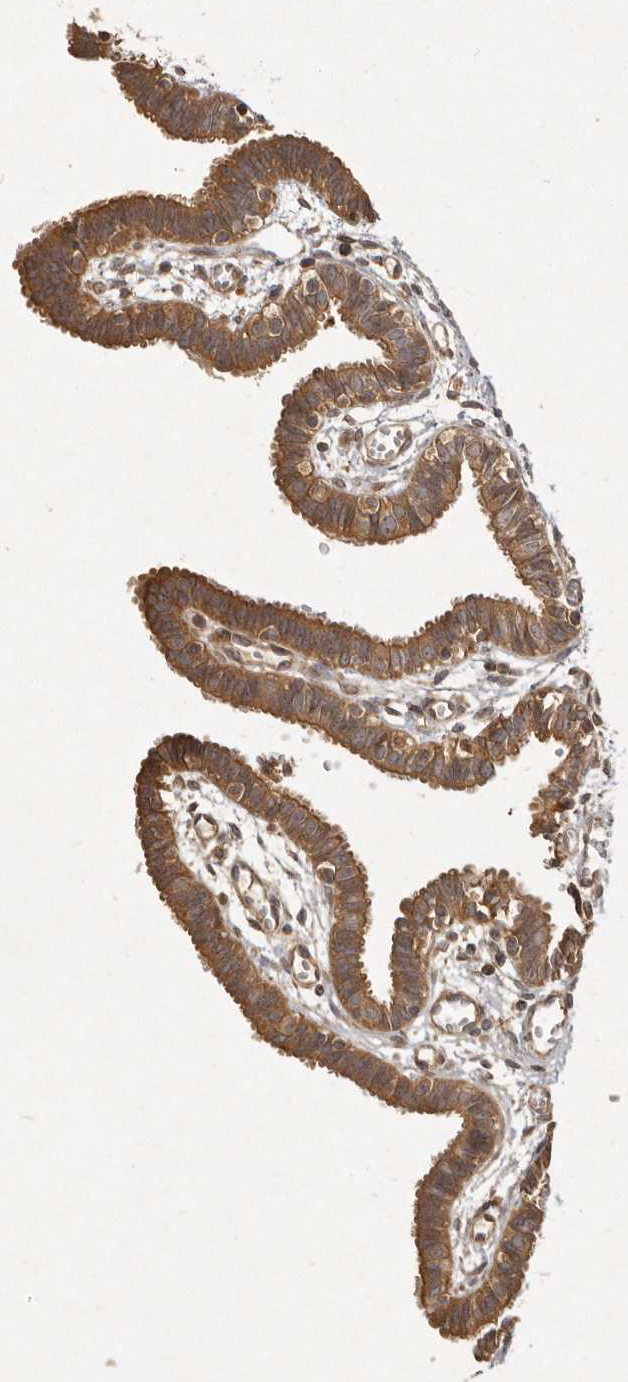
{"staining": {"intensity": "moderate", "quantity": ">75%", "location": "cytoplasmic/membranous"}, "tissue": "fallopian tube", "cell_type": "Glandular cells", "image_type": "normal", "snomed": [{"axis": "morphology", "description": "Normal tissue, NOS"}, {"axis": "topography", "description": "Fallopian tube"}, {"axis": "topography", "description": "Placenta"}], "caption": "Protein expression analysis of benign fallopian tube reveals moderate cytoplasmic/membranous staining in about >75% of glandular cells. (Brightfield microscopy of DAB IHC at high magnification).", "gene": "SEMA3A", "patient": {"sex": "female", "age": 32}}